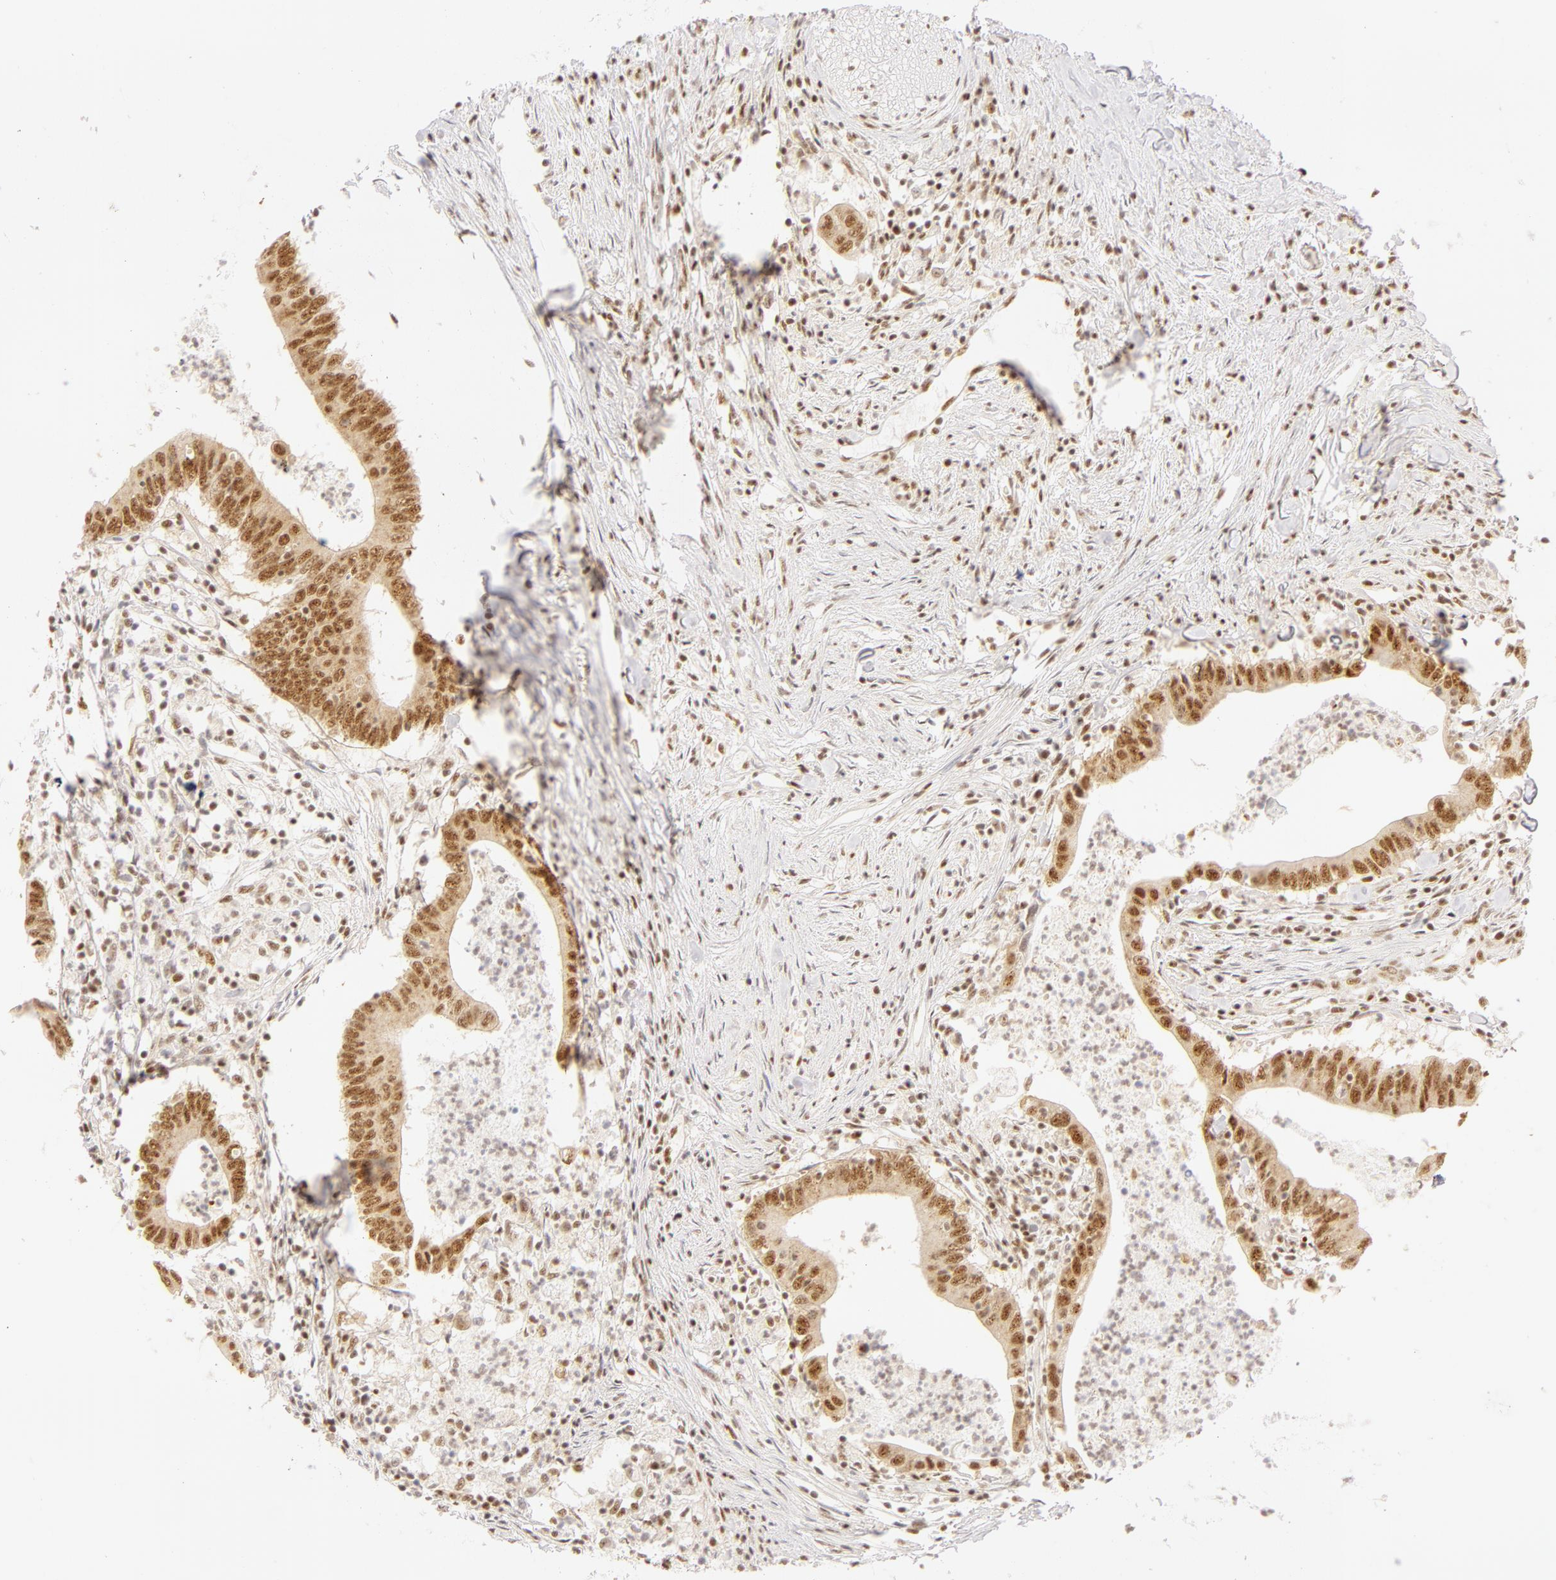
{"staining": {"intensity": "moderate", "quantity": ">75%", "location": "nuclear"}, "tissue": "colorectal cancer", "cell_type": "Tumor cells", "image_type": "cancer", "snomed": [{"axis": "morphology", "description": "Adenocarcinoma, NOS"}, {"axis": "topography", "description": "Colon"}], "caption": "Adenocarcinoma (colorectal) was stained to show a protein in brown. There is medium levels of moderate nuclear staining in approximately >75% of tumor cells.", "gene": "RBM39", "patient": {"sex": "male", "age": 55}}